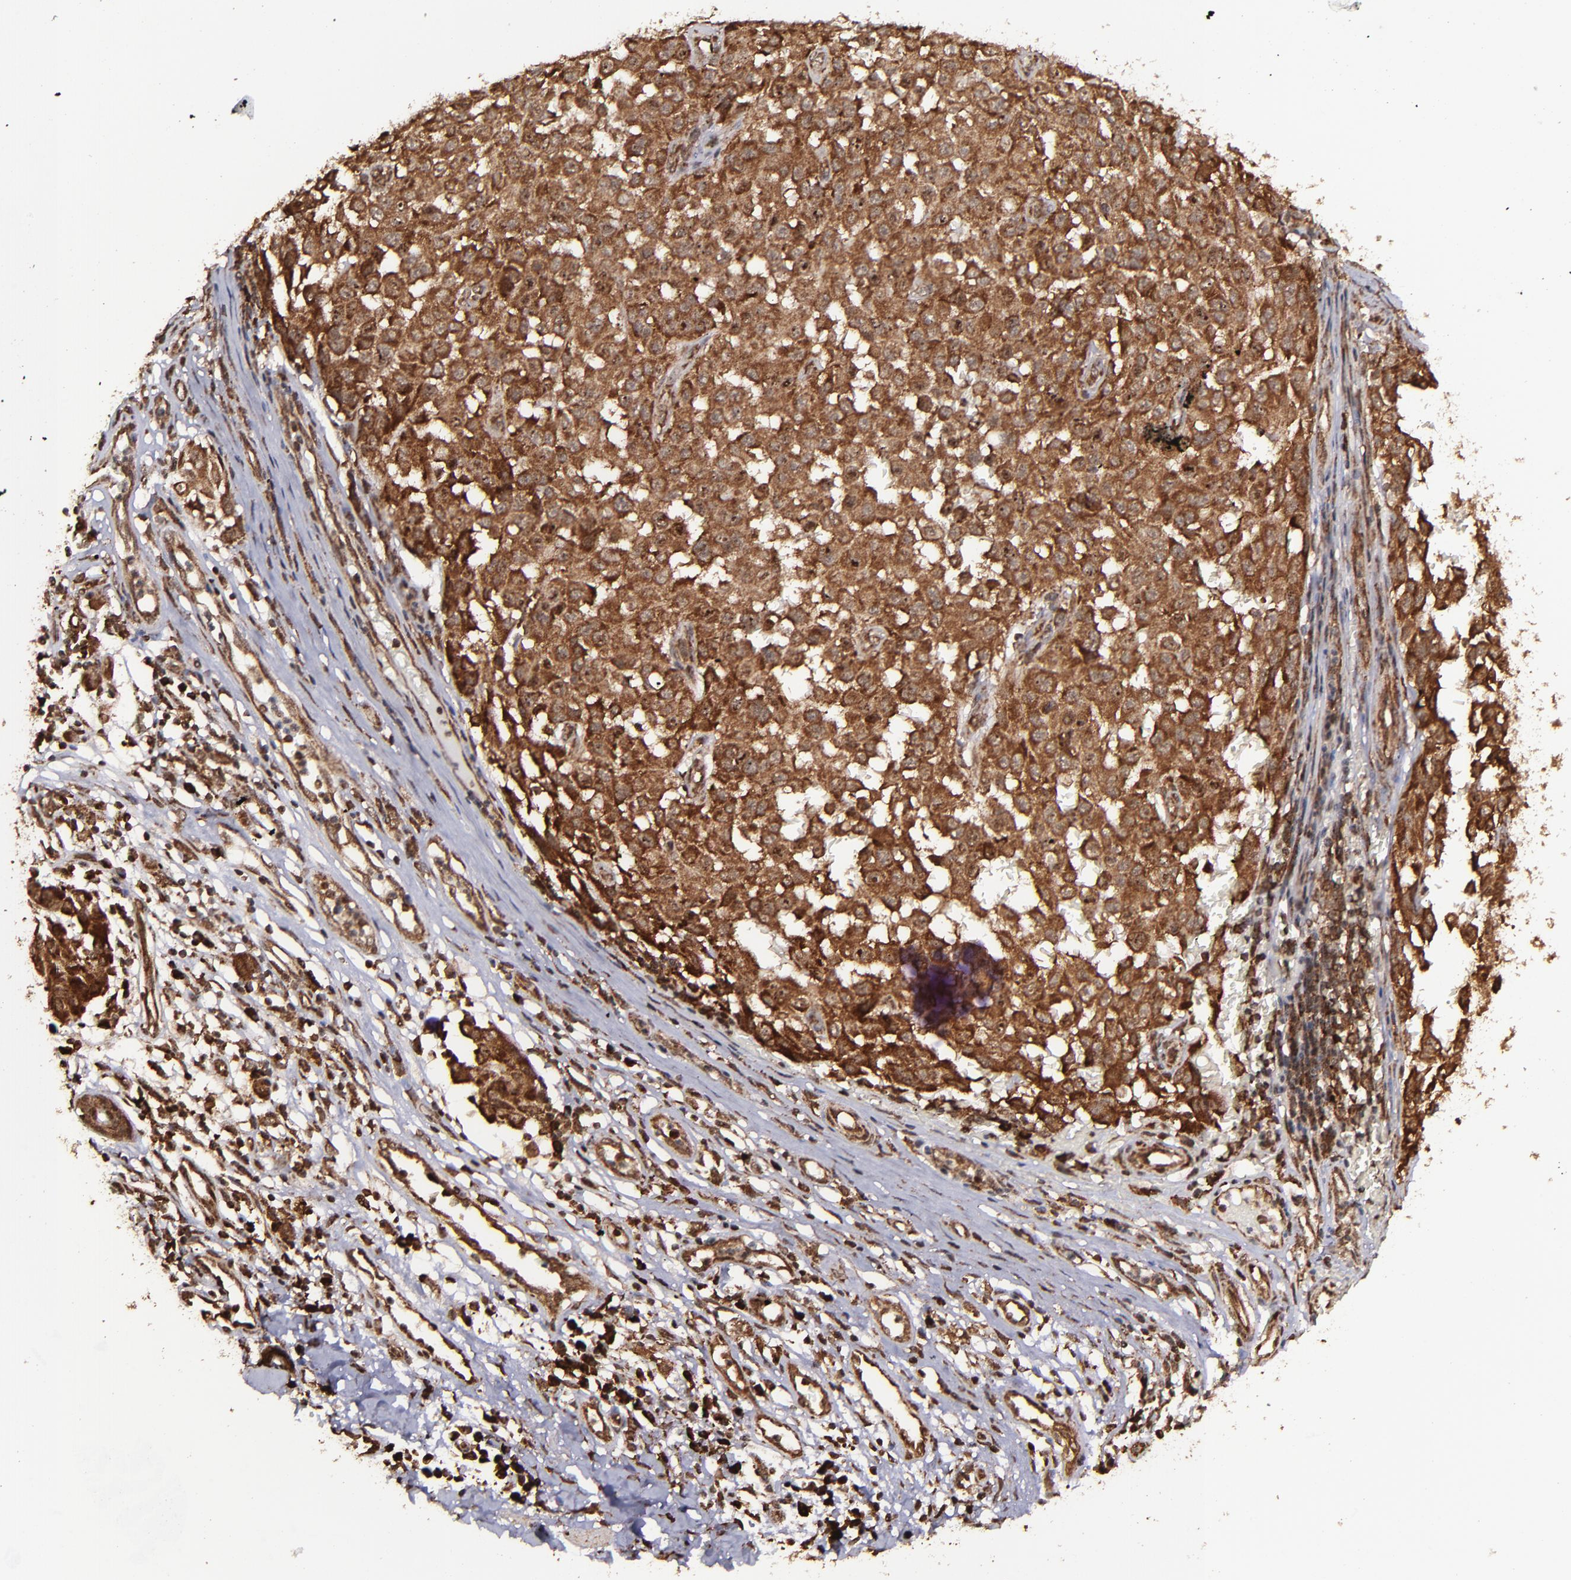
{"staining": {"intensity": "strong", "quantity": ">75%", "location": "cytoplasmic/membranous,nuclear"}, "tissue": "melanoma", "cell_type": "Tumor cells", "image_type": "cancer", "snomed": [{"axis": "morphology", "description": "Malignant melanoma, NOS"}, {"axis": "topography", "description": "Skin"}], "caption": "Melanoma stained with a protein marker shows strong staining in tumor cells.", "gene": "EIF4ENIF1", "patient": {"sex": "male", "age": 30}}